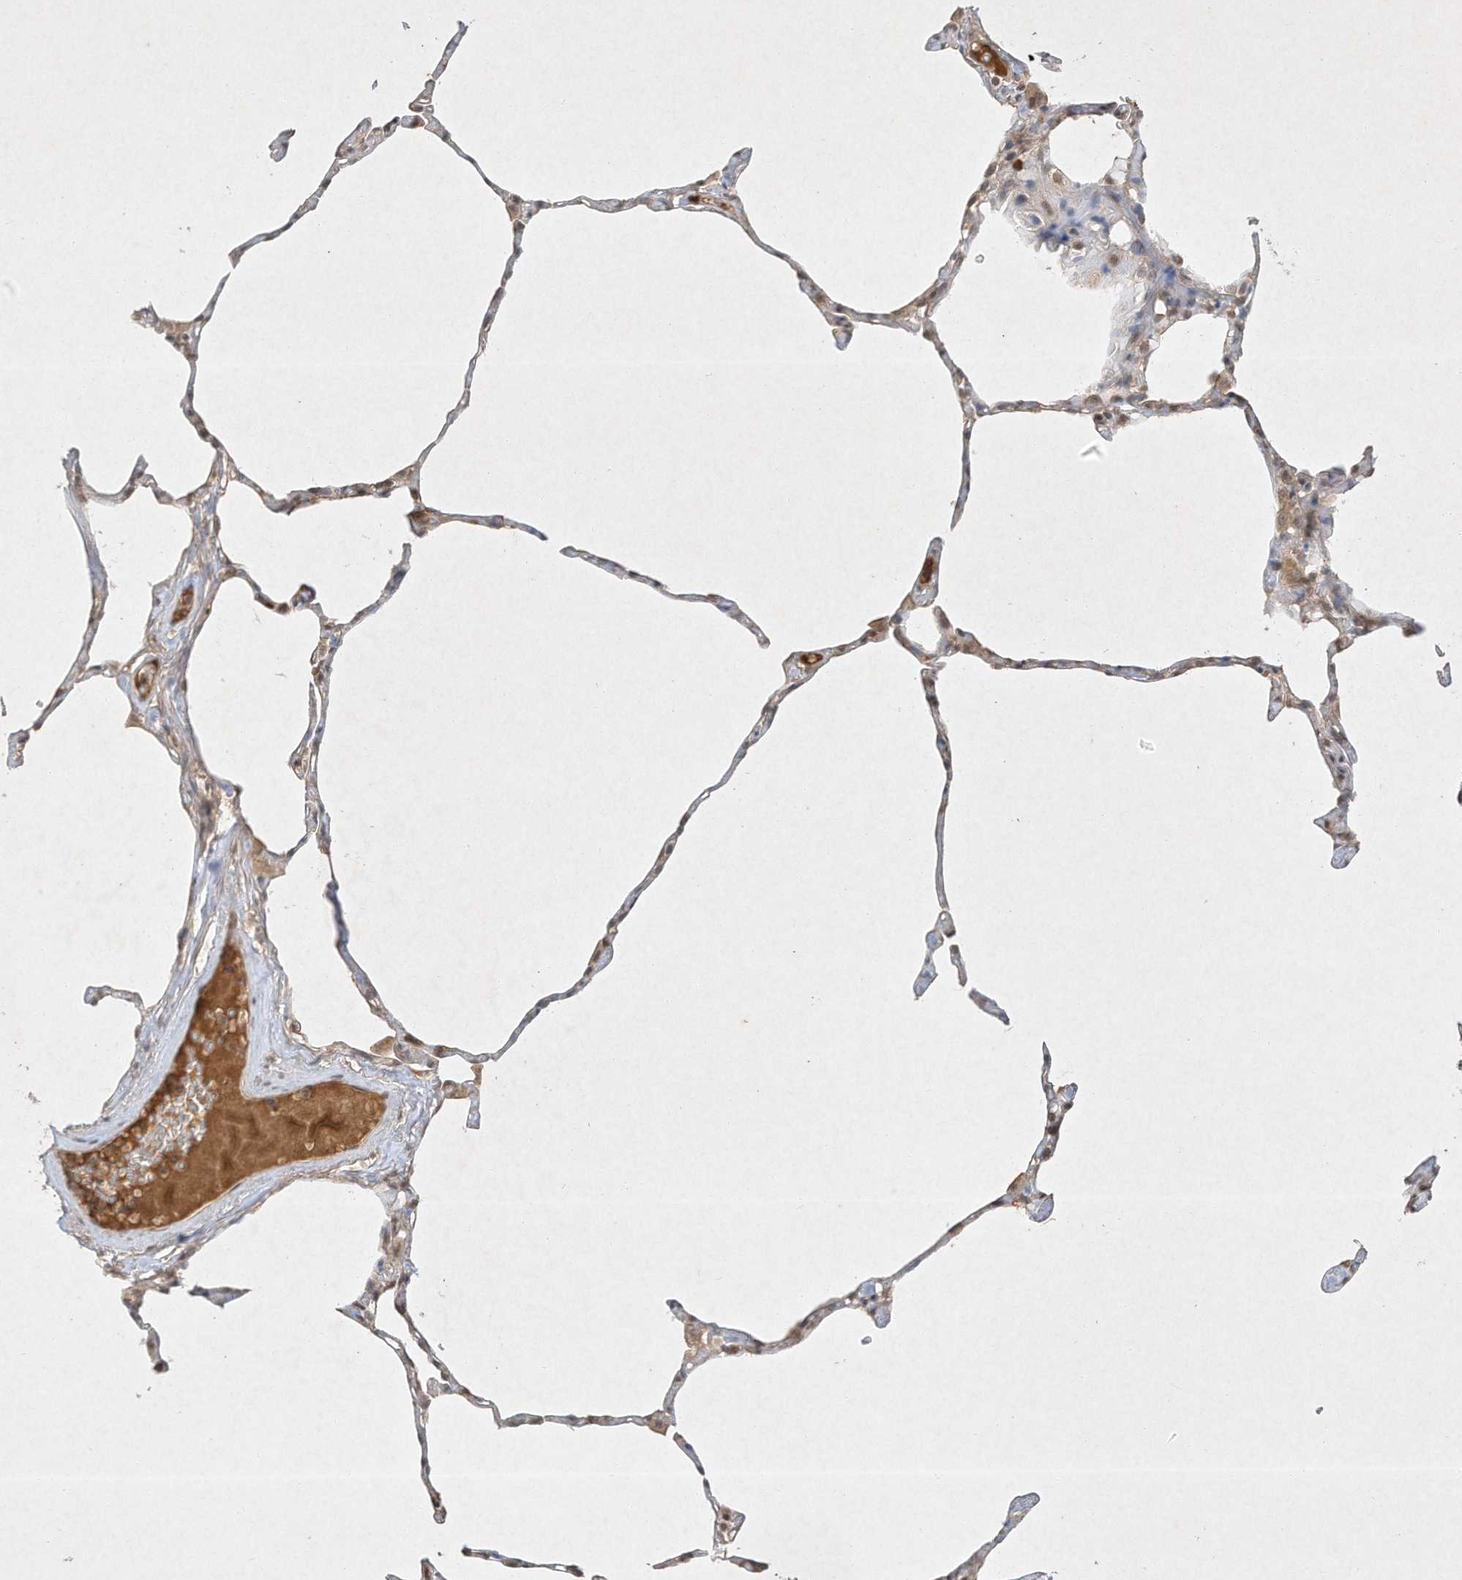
{"staining": {"intensity": "weak", "quantity": "25%-75%", "location": "cytoplasmic/membranous"}, "tissue": "lung", "cell_type": "Alveolar cells", "image_type": "normal", "snomed": [{"axis": "morphology", "description": "Normal tissue, NOS"}, {"axis": "topography", "description": "Lung"}], "caption": "Immunohistochemical staining of normal human lung reveals 25%-75% levels of weak cytoplasmic/membranous protein staining in approximately 25%-75% of alveolar cells.", "gene": "BTRC", "patient": {"sex": "male", "age": 65}}